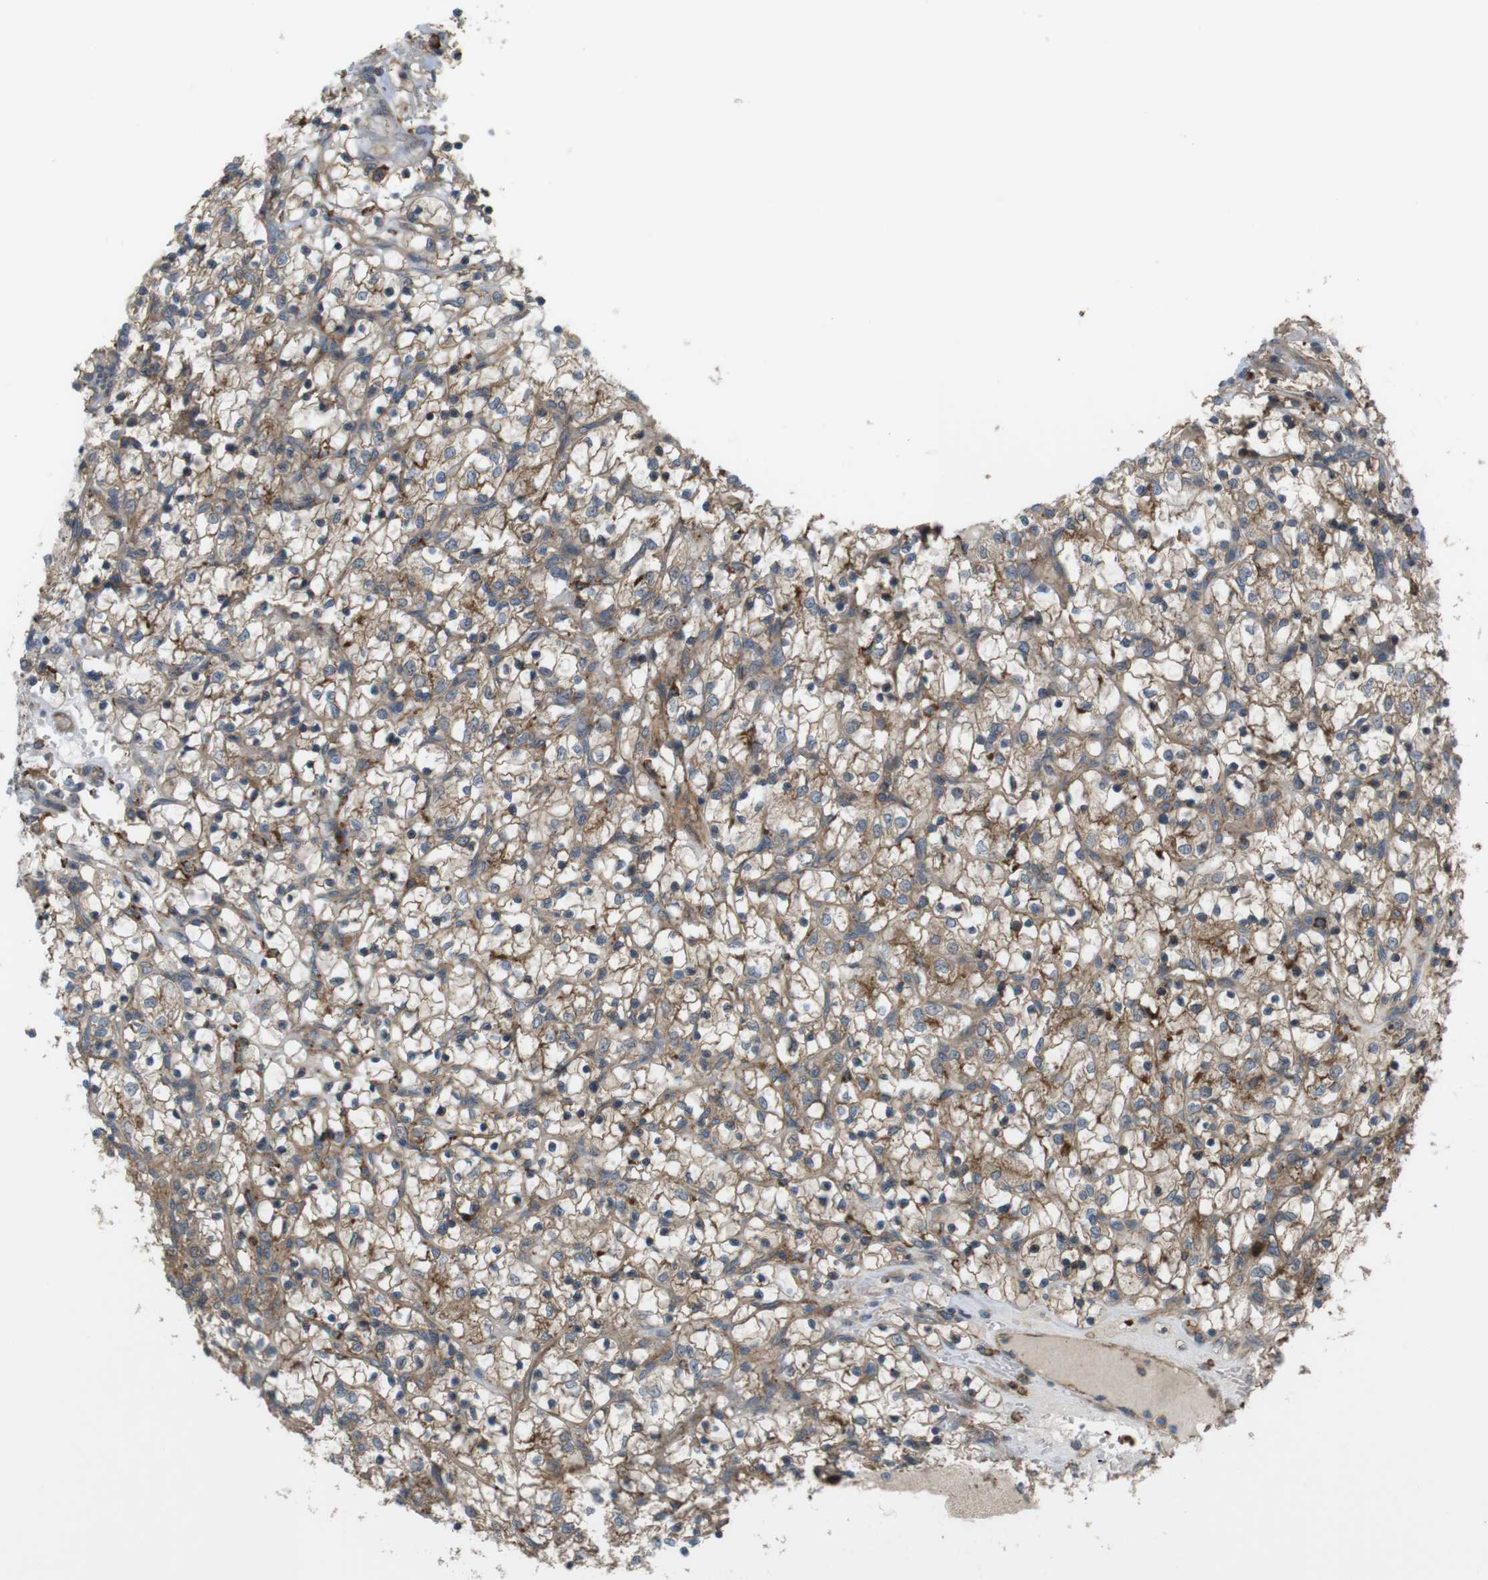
{"staining": {"intensity": "moderate", "quantity": ">75%", "location": "cytoplasmic/membranous"}, "tissue": "renal cancer", "cell_type": "Tumor cells", "image_type": "cancer", "snomed": [{"axis": "morphology", "description": "Adenocarcinoma, NOS"}, {"axis": "topography", "description": "Kidney"}], "caption": "DAB immunohistochemical staining of human renal cancer (adenocarcinoma) displays moderate cytoplasmic/membranous protein staining in about >75% of tumor cells.", "gene": "DDAH2", "patient": {"sex": "female", "age": 69}}